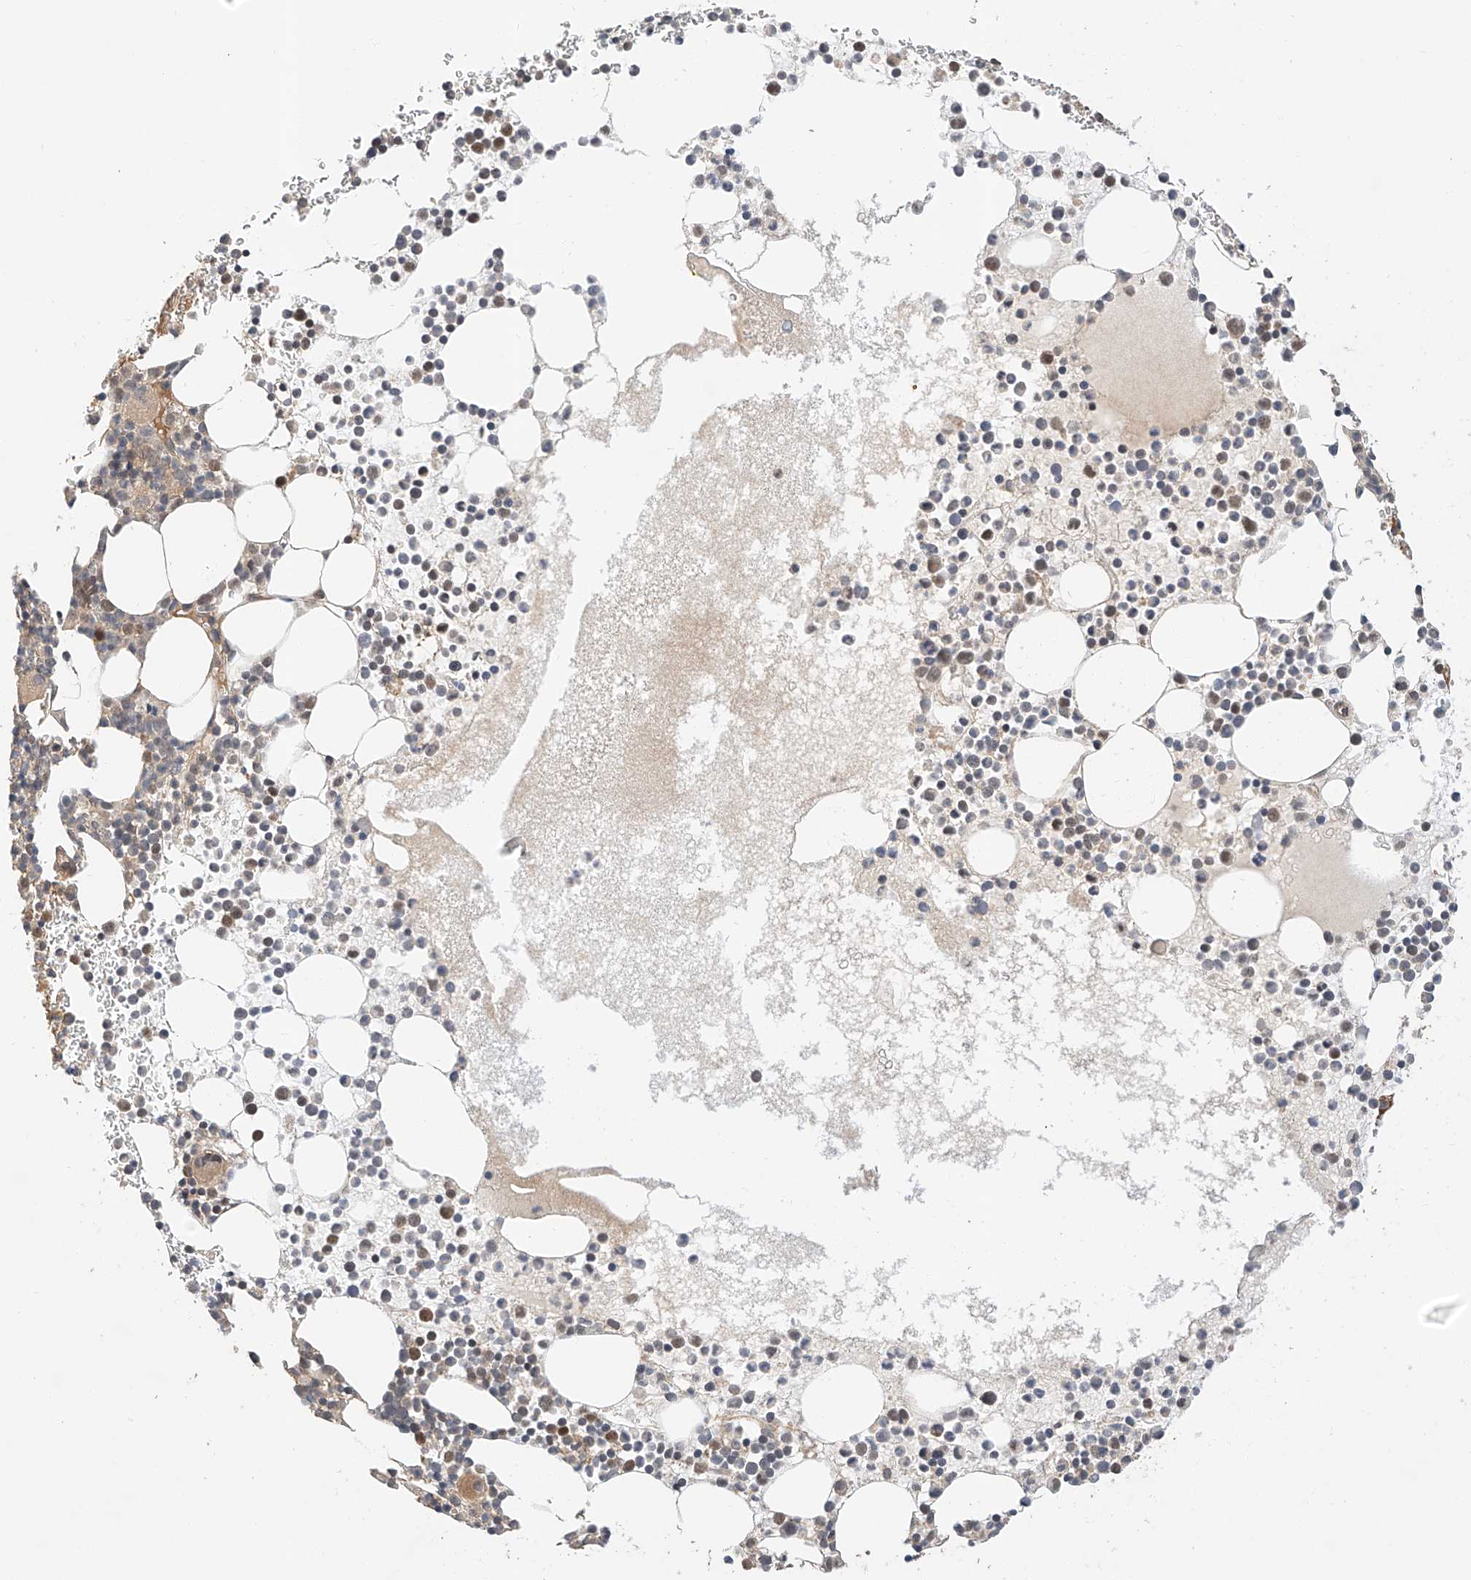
{"staining": {"intensity": "moderate", "quantity": "<25%", "location": "cytoplasmic/membranous,nuclear"}, "tissue": "bone marrow", "cell_type": "Hematopoietic cells", "image_type": "normal", "snomed": [{"axis": "morphology", "description": "Normal tissue, NOS"}, {"axis": "topography", "description": "Bone marrow"}], "caption": "This micrograph shows immunohistochemistry staining of unremarkable human bone marrow, with low moderate cytoplasmic/membranous,nuclear staining in approximately <25% of hematopoietic cells.", "gene": "RAB23", "patient": {"sex": "female", "age": 78}}